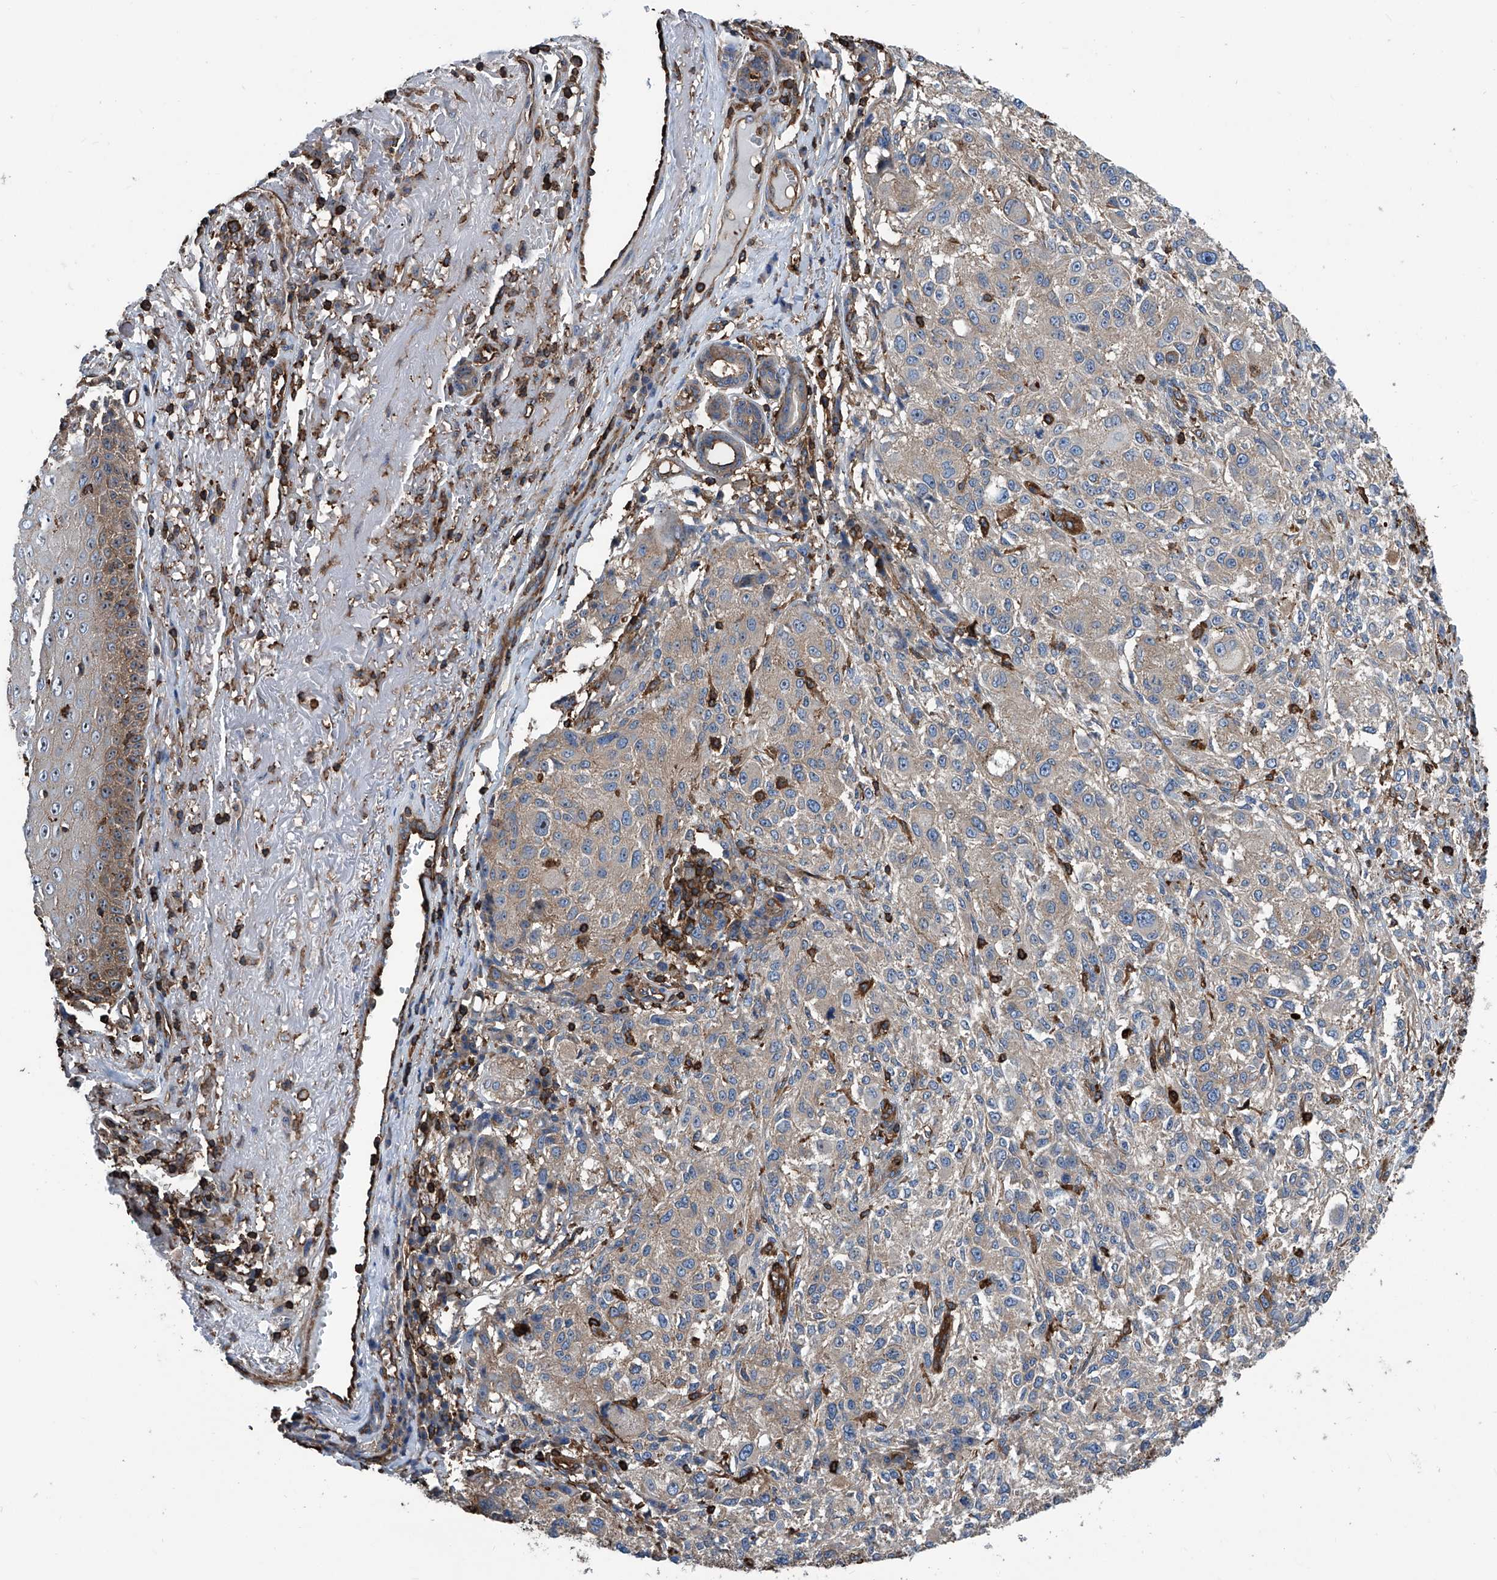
{"staining": {"intensity": "weak", "quantity": "25%-75%", "location": "cytoplasmic/membranous"}, "tissue": "melanoma", "cell_type": "Tumor cells", "image_type": "cancer", "snomed": [{"axis": "morphology", "description": "Necrosis, NOS"}, {"axis": "morphology", "description": "Malignant melanoma, NOS"}, {"axis": "topography", "description": "Skin"}], "caption": "Tumor cells reveal weak cytoplasmic/membranous positivity in about 25%-75% of cells in melanoma.", "gene": "ZNF484", "patient": {"sex": "female", "age": 87}}